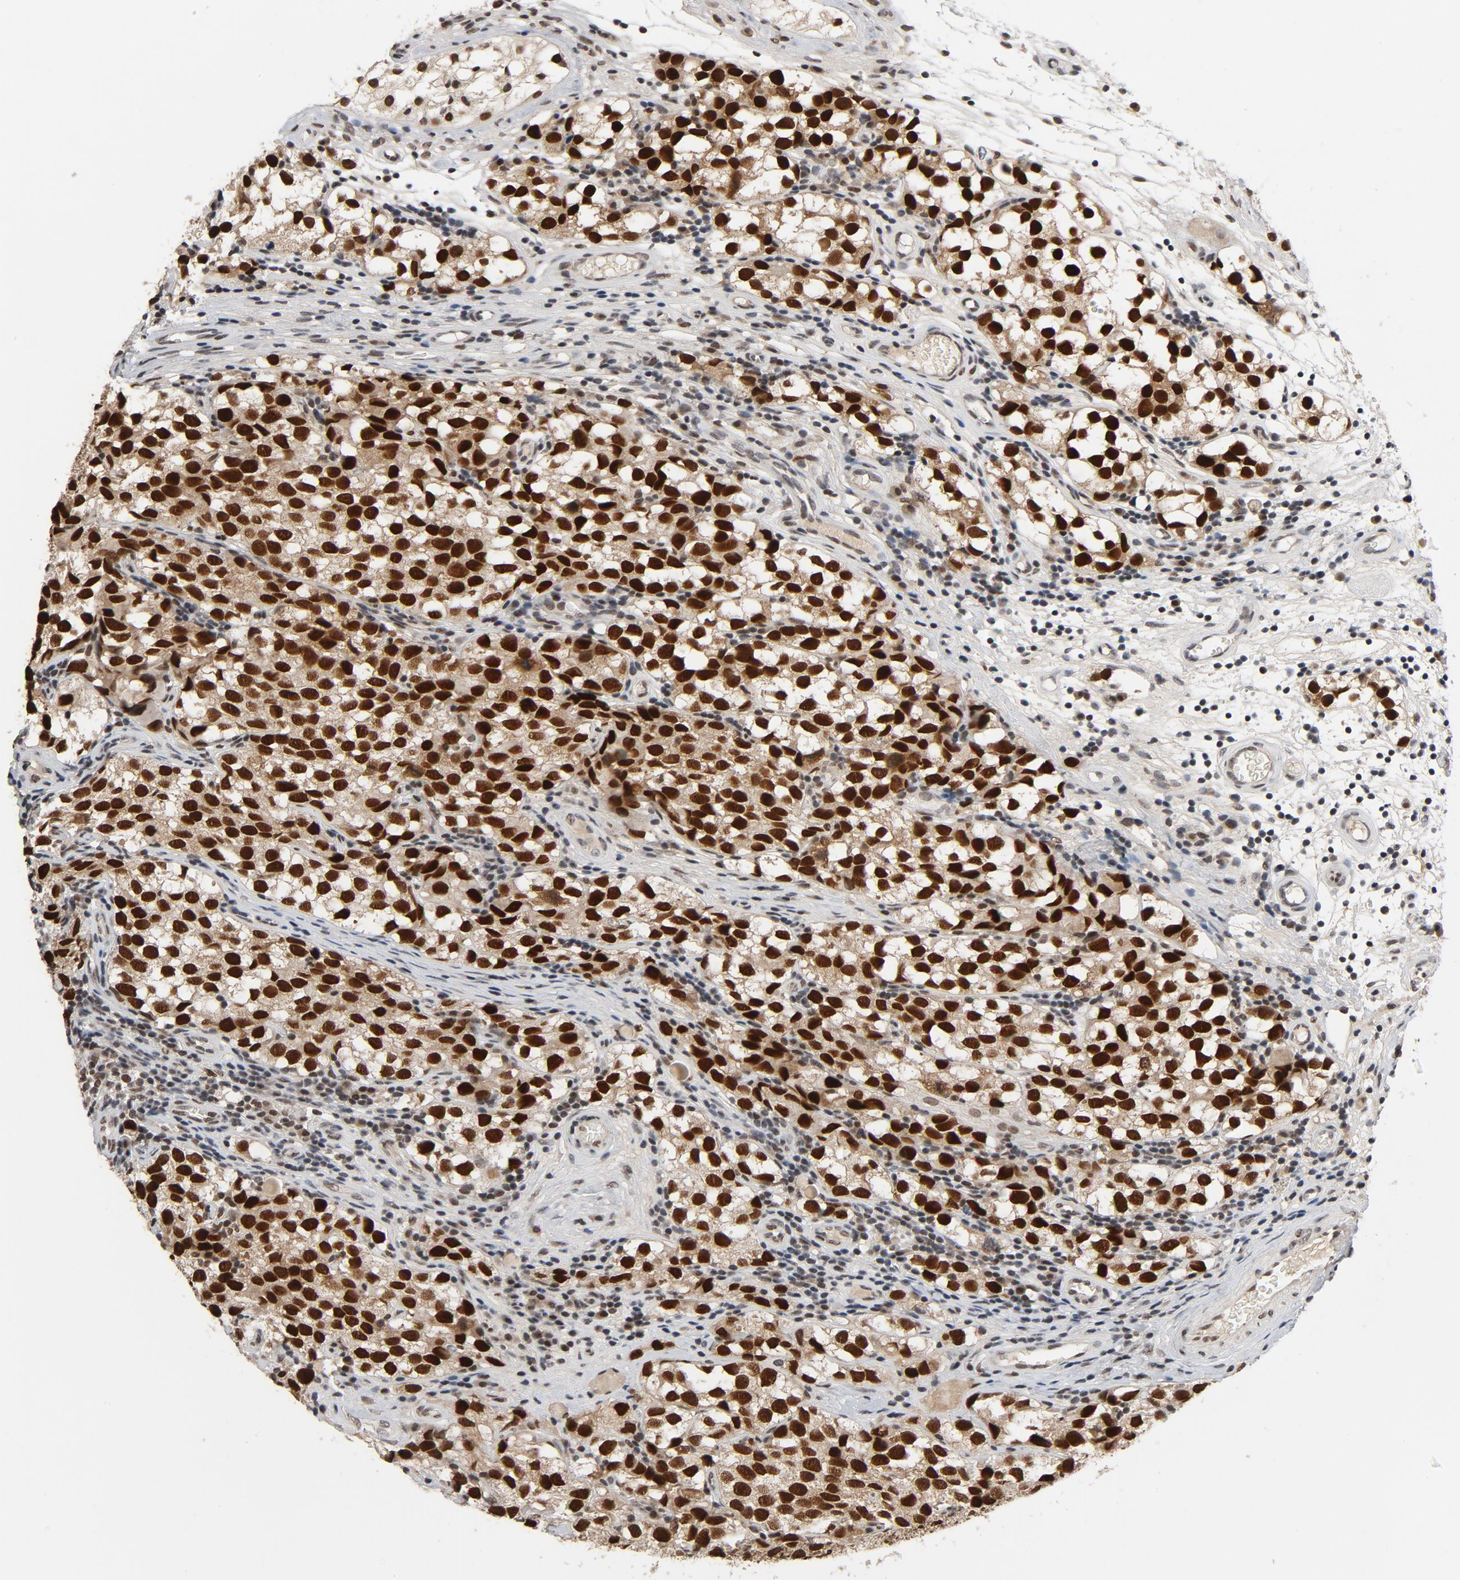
{"staining": {"intensity": "strong", "quantity": ">75%", "location": "nuclear"}, "tissue": "testis cancer", "cell_type": "Tumor cells", "image_type": "cancer", "snomed": [{"axis": "morphology", "description": "Seminoma, NOS"}, {"axis": "topography", "description": "Testis"}], "caption": "Strong nuclear protein staining is identified in about >75% of tumor cells in testis cancer (seminoma). The staining was performed using DAB, with brown indicating positive protein expression. Nuclei are stained blue with hematoxylin.", "gene": "SMARCD1", "patient": {"sex": "male", "age": 39}}